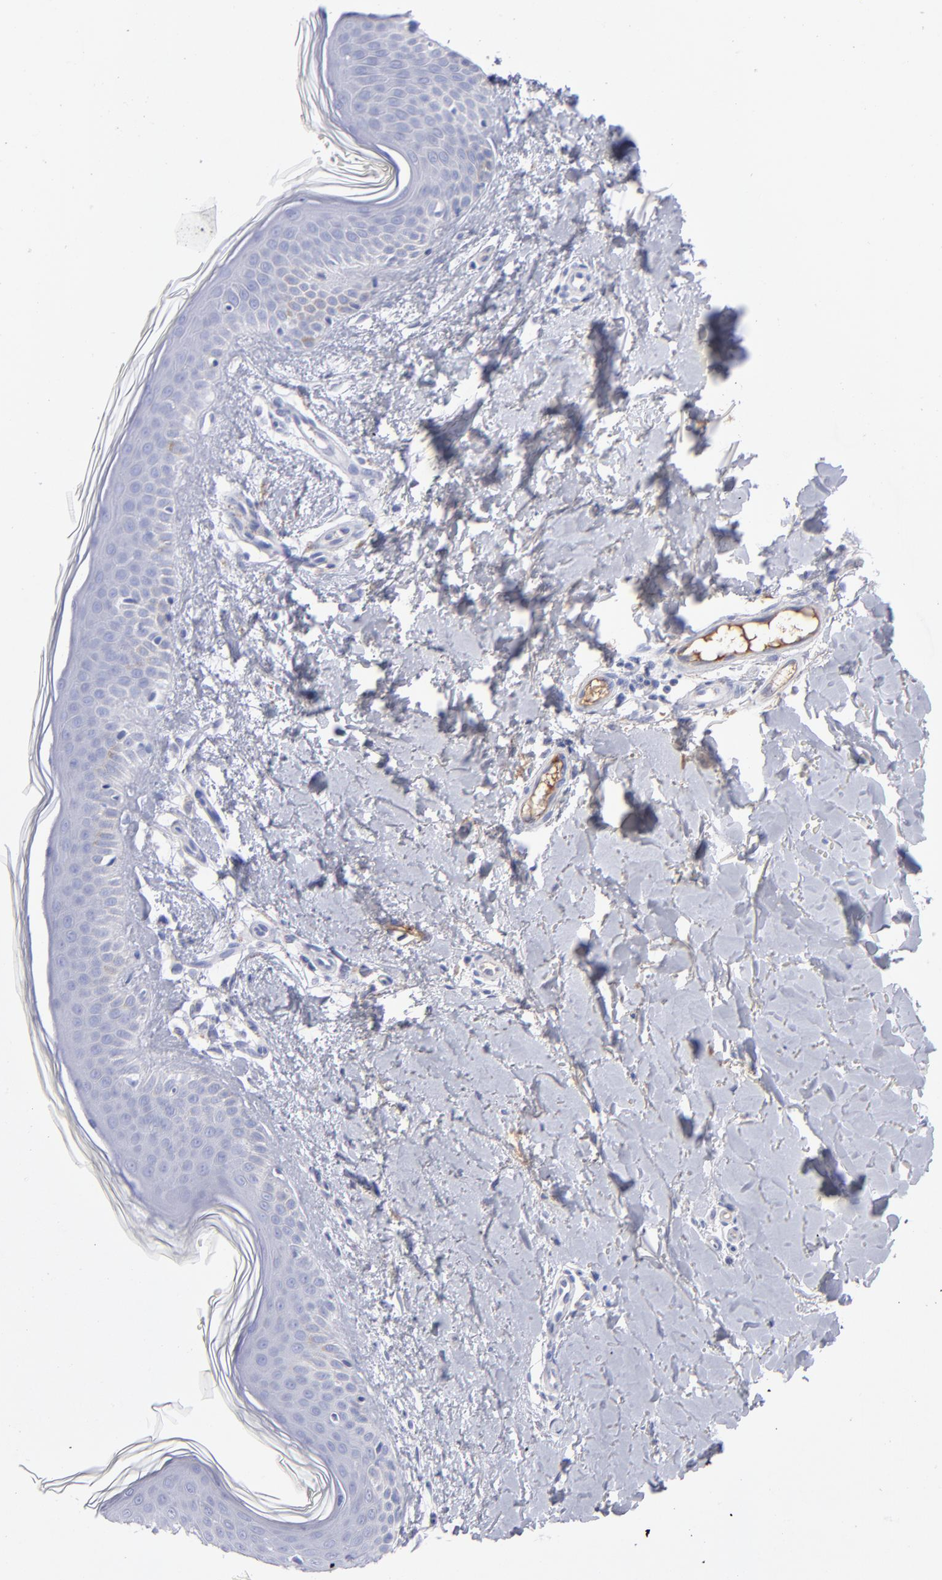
{"staining": {"intensity": "negative", "quantity": "none", "location": "none"}, "tissue": "skin", "cell_type": "Fibroblasts", "image_type": "normal", "snomed": [{"axis": "morphology", "description": "Normal tissue, NOS"}, {"axis": "topography", "description": "Skin"}], "caption": "There is no significant staining in fibroblasts of skin.", "gene": "HP", "patient": {"sex": "female", "age": 56}}